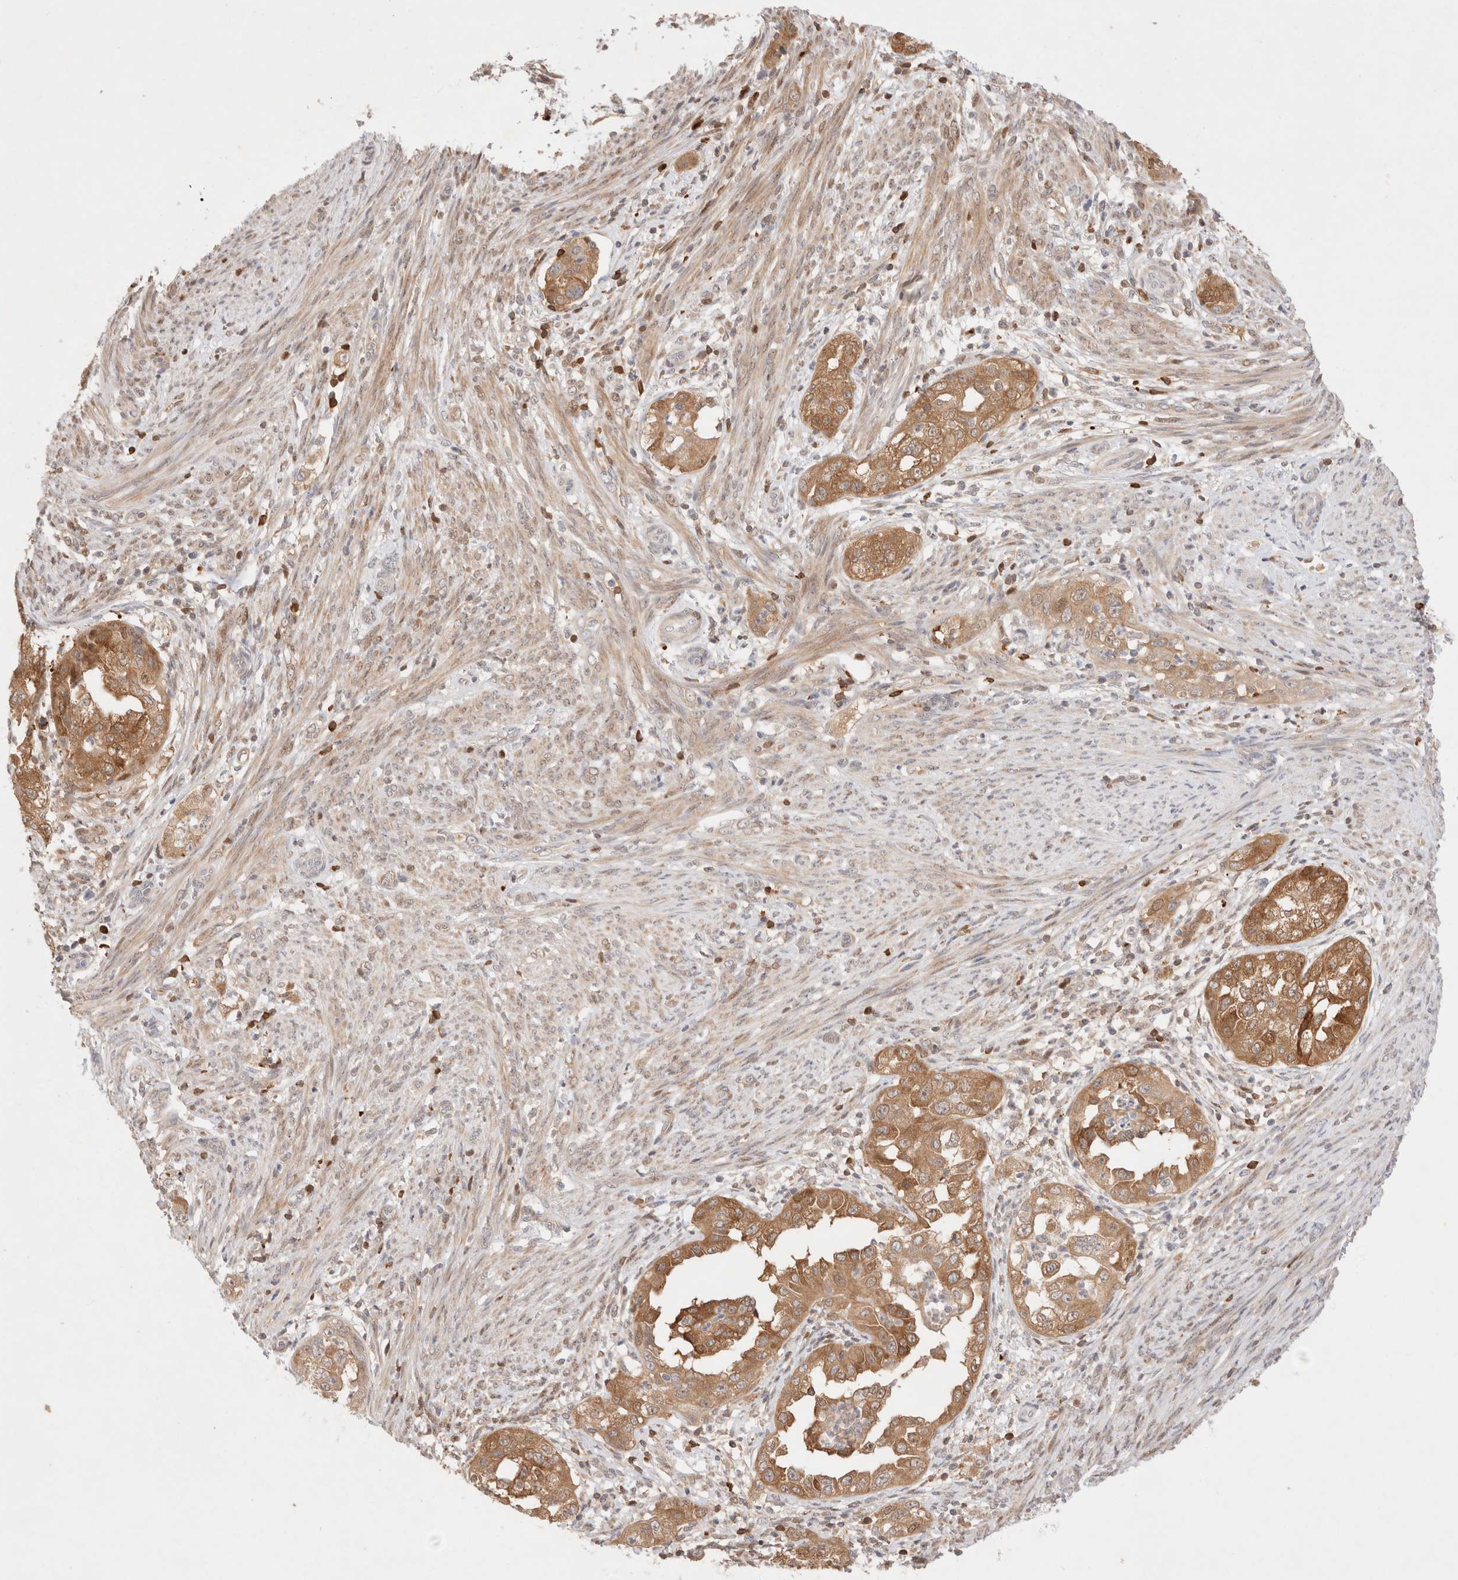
{"staining": {"intensity": "moderate", "quantity": ">75%", "location": "cytoplasmic/membranous"}, "tissue": "endometrial cancer", "cell_type": "Tumor cells", "image_type": "cancer", "snomed": [{"axis": "morphology", "description": "Adenocarcinoma, NOS"}, {"axis": "topography", "description": "Endometrium"}], "caption": "Protein staining demonstrates moderate cytoplasmic/membranous expression in approximately >75% of tumor cells in endometrial adenocarcinoma. (DAB (3,3'-diaminobenzidine) IHC with brightfield microscopy, high magnification).", "gene": "STARD10", "patient": {"sex": "female", "age": 85}}